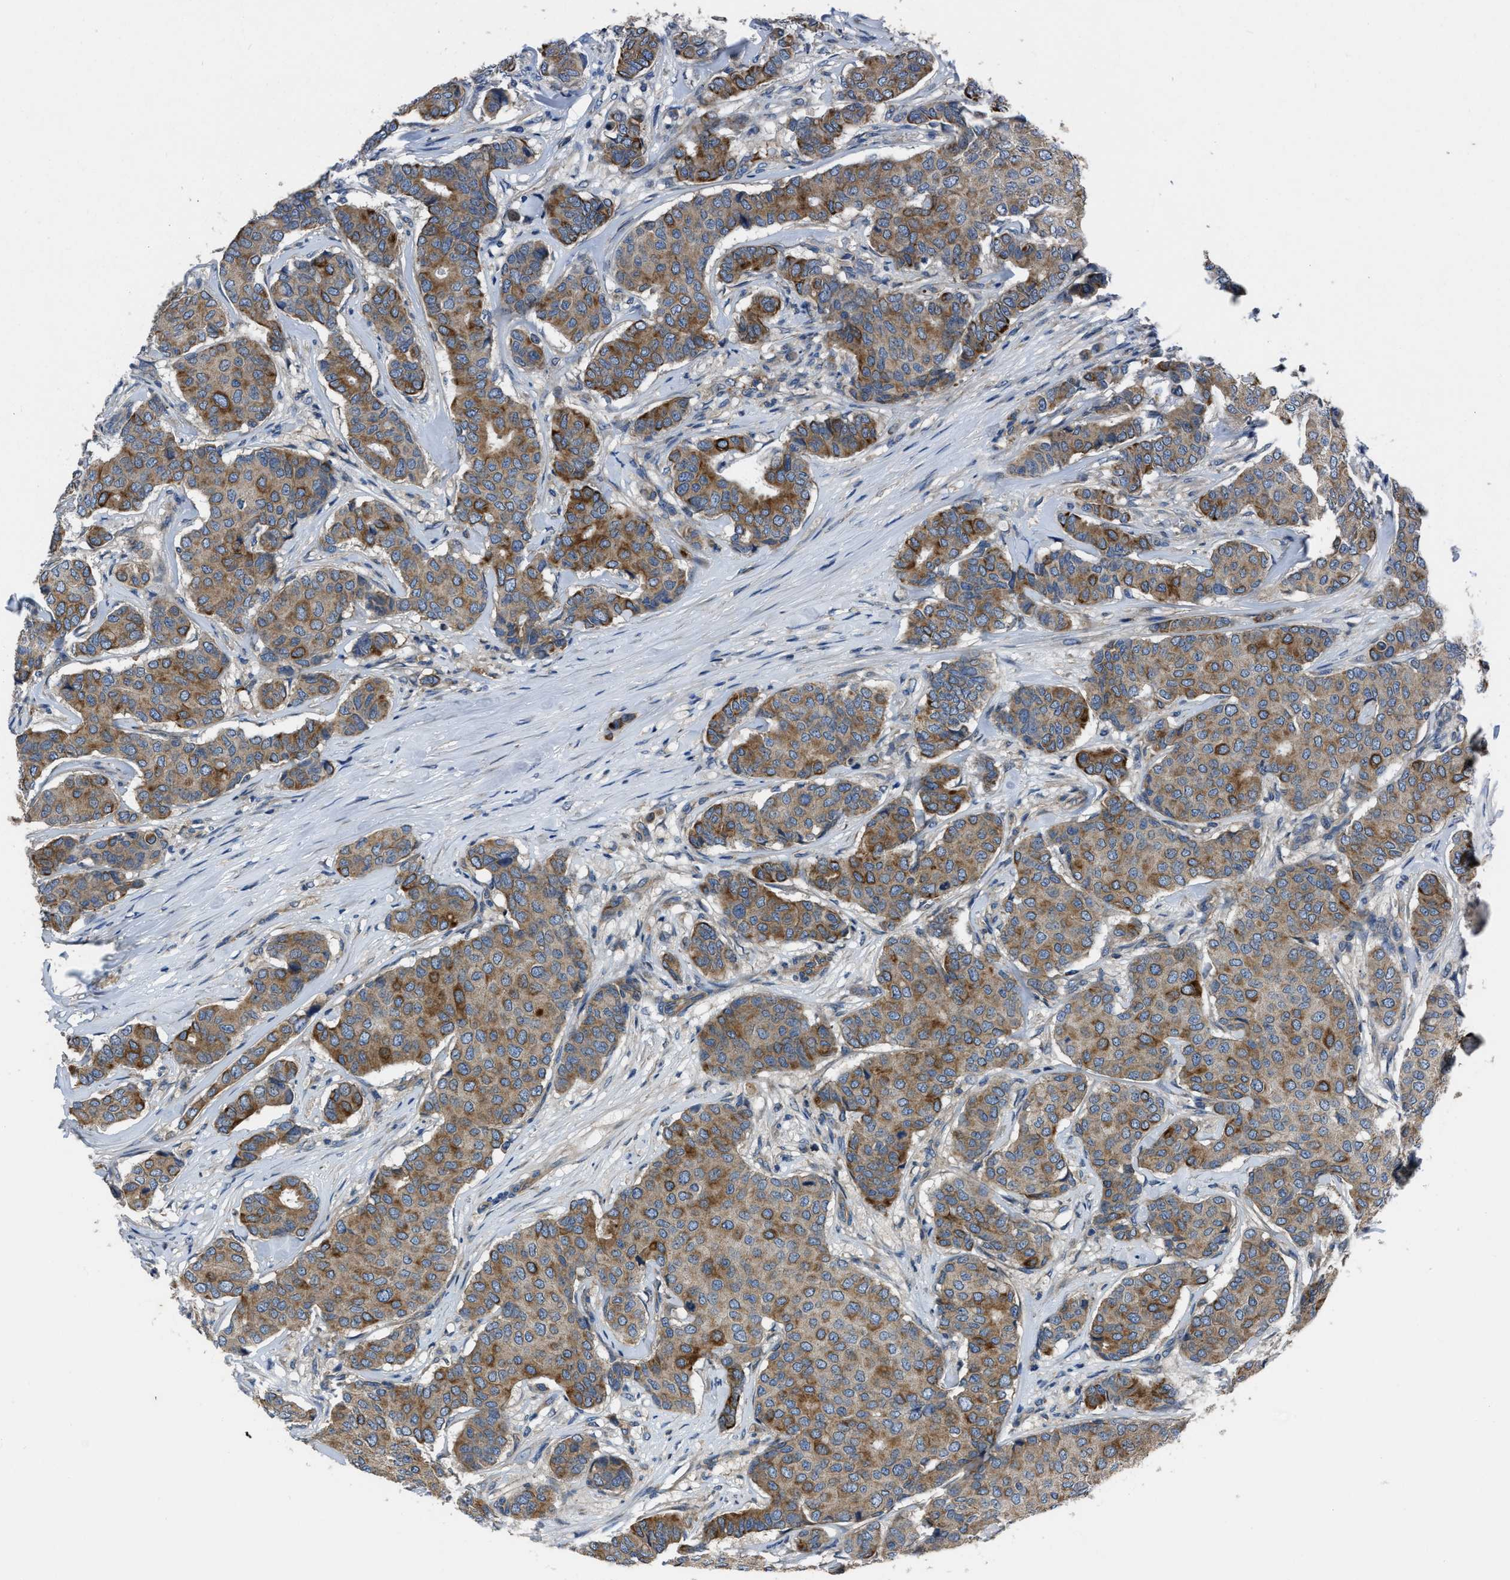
{"staining": {"intensity": "moderate", "quantity": ">75%", "location": "cytoplasmic/membranous"}, "tissue": "breast cancer", "cell_type": "Tumor cells", "image_type": "cancer", "snomed": [{"axis": "morphology", "description": "Duct carcinoma"}, {"axis": "topography", "description": "Breast"}], "caption": "Moderate cytoplasmic/membranous staining is identified in approximately >75% of tumor cells in invasive ductal carcinoma (breast).", "gene": "ERC1", "patient": {"sex": "female", "age": 75}}